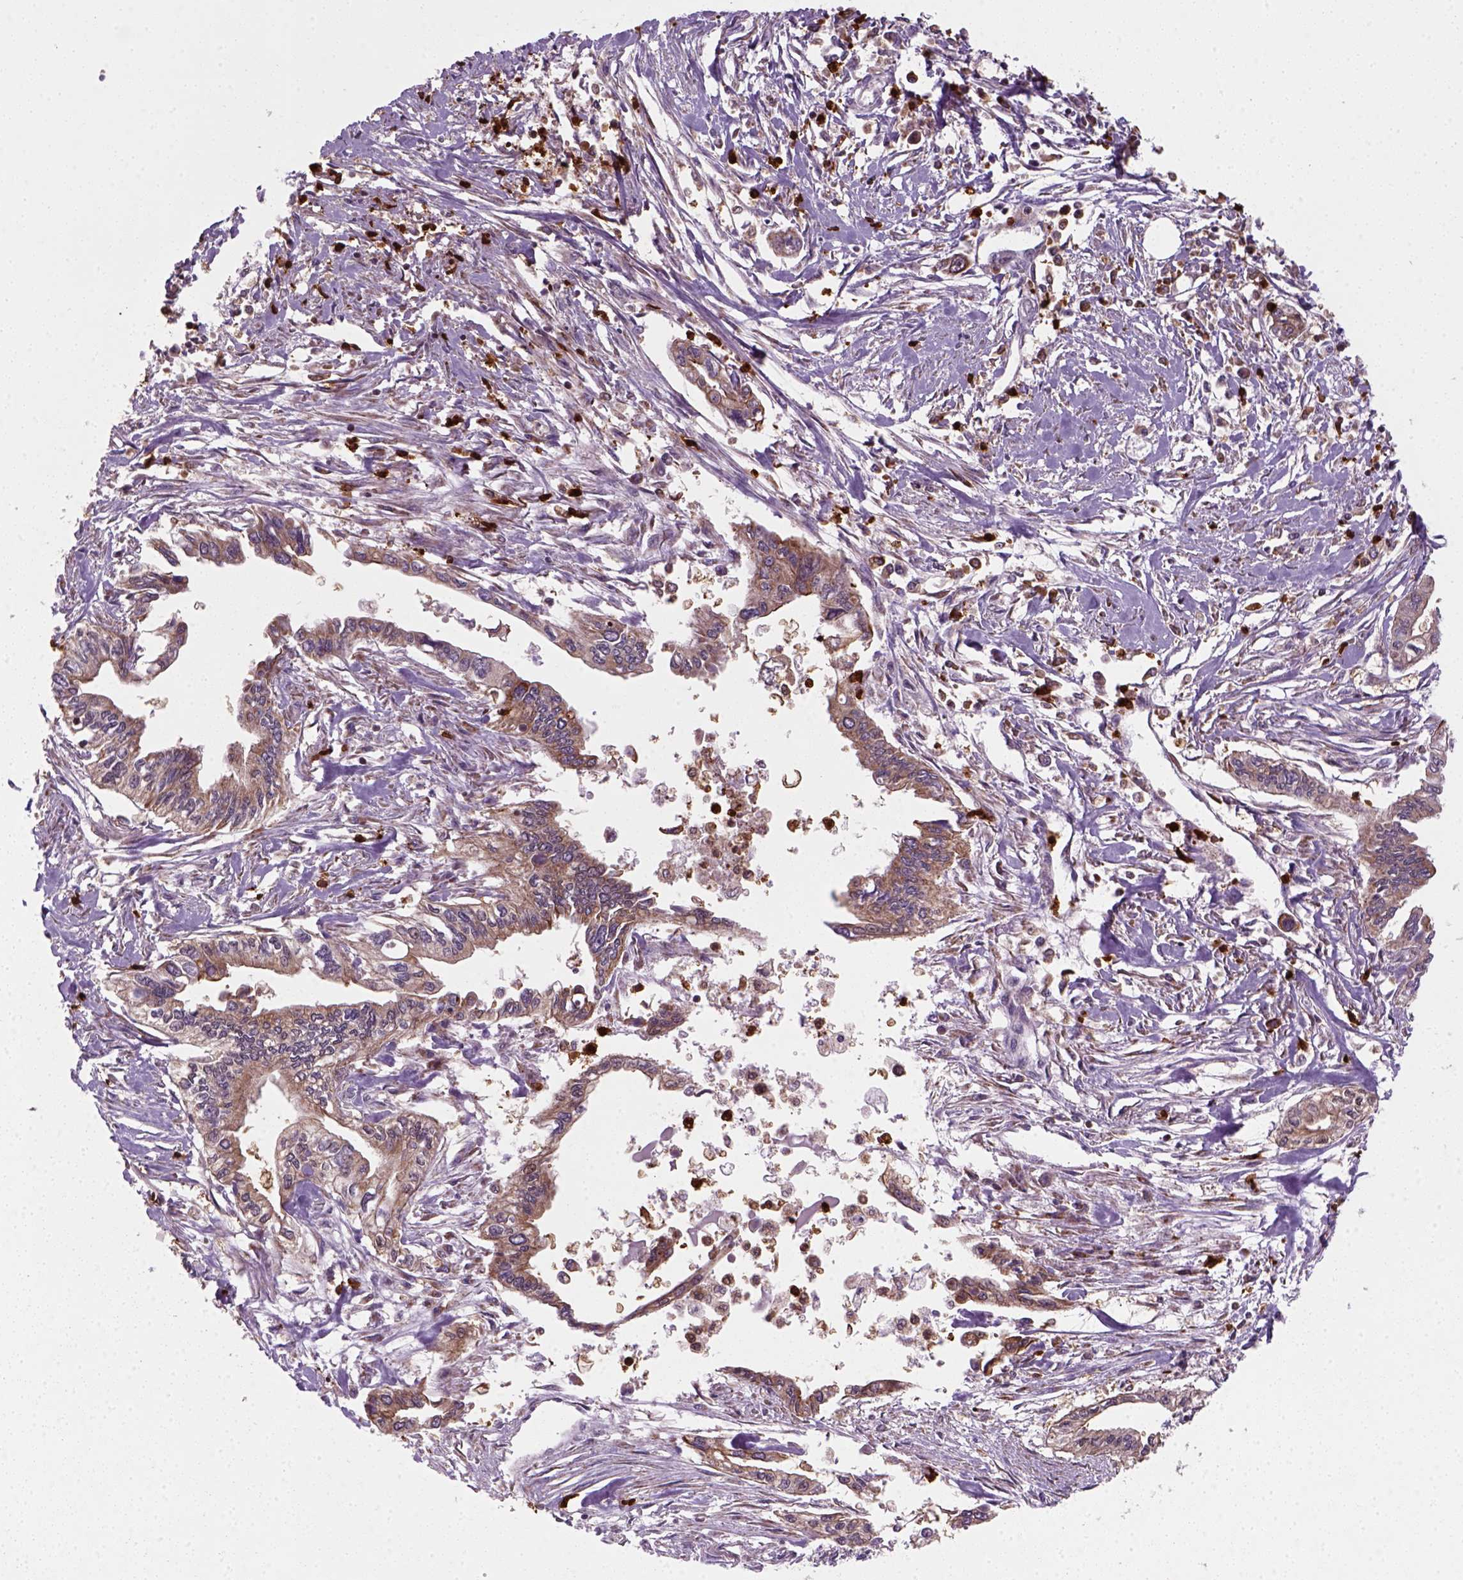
{"staining": {"intensity": "moderate", "quantity": ">75%", "location": "cytoplasmic/membranous"}, "tissue": "pancreatic cancer", "cell_type": "Tumor cells", "image_type": "cancer", "snomed": [{"axis": "morphology", "description": "Adenocarcinoma, NOS"}, {"axis": "topography", "description": "Pancreas"}], "caption": "DAB (3,3'-diaminobenzidine) immunohistochemical staining of adenocarcinoma (pancreatic) demonstrates moderate cytoplasmic/membranous protein positivity in approximately >75% of tumor cells.", "gene": "NUDT16L1", "patient": {"sex": "male", "age": 60}}